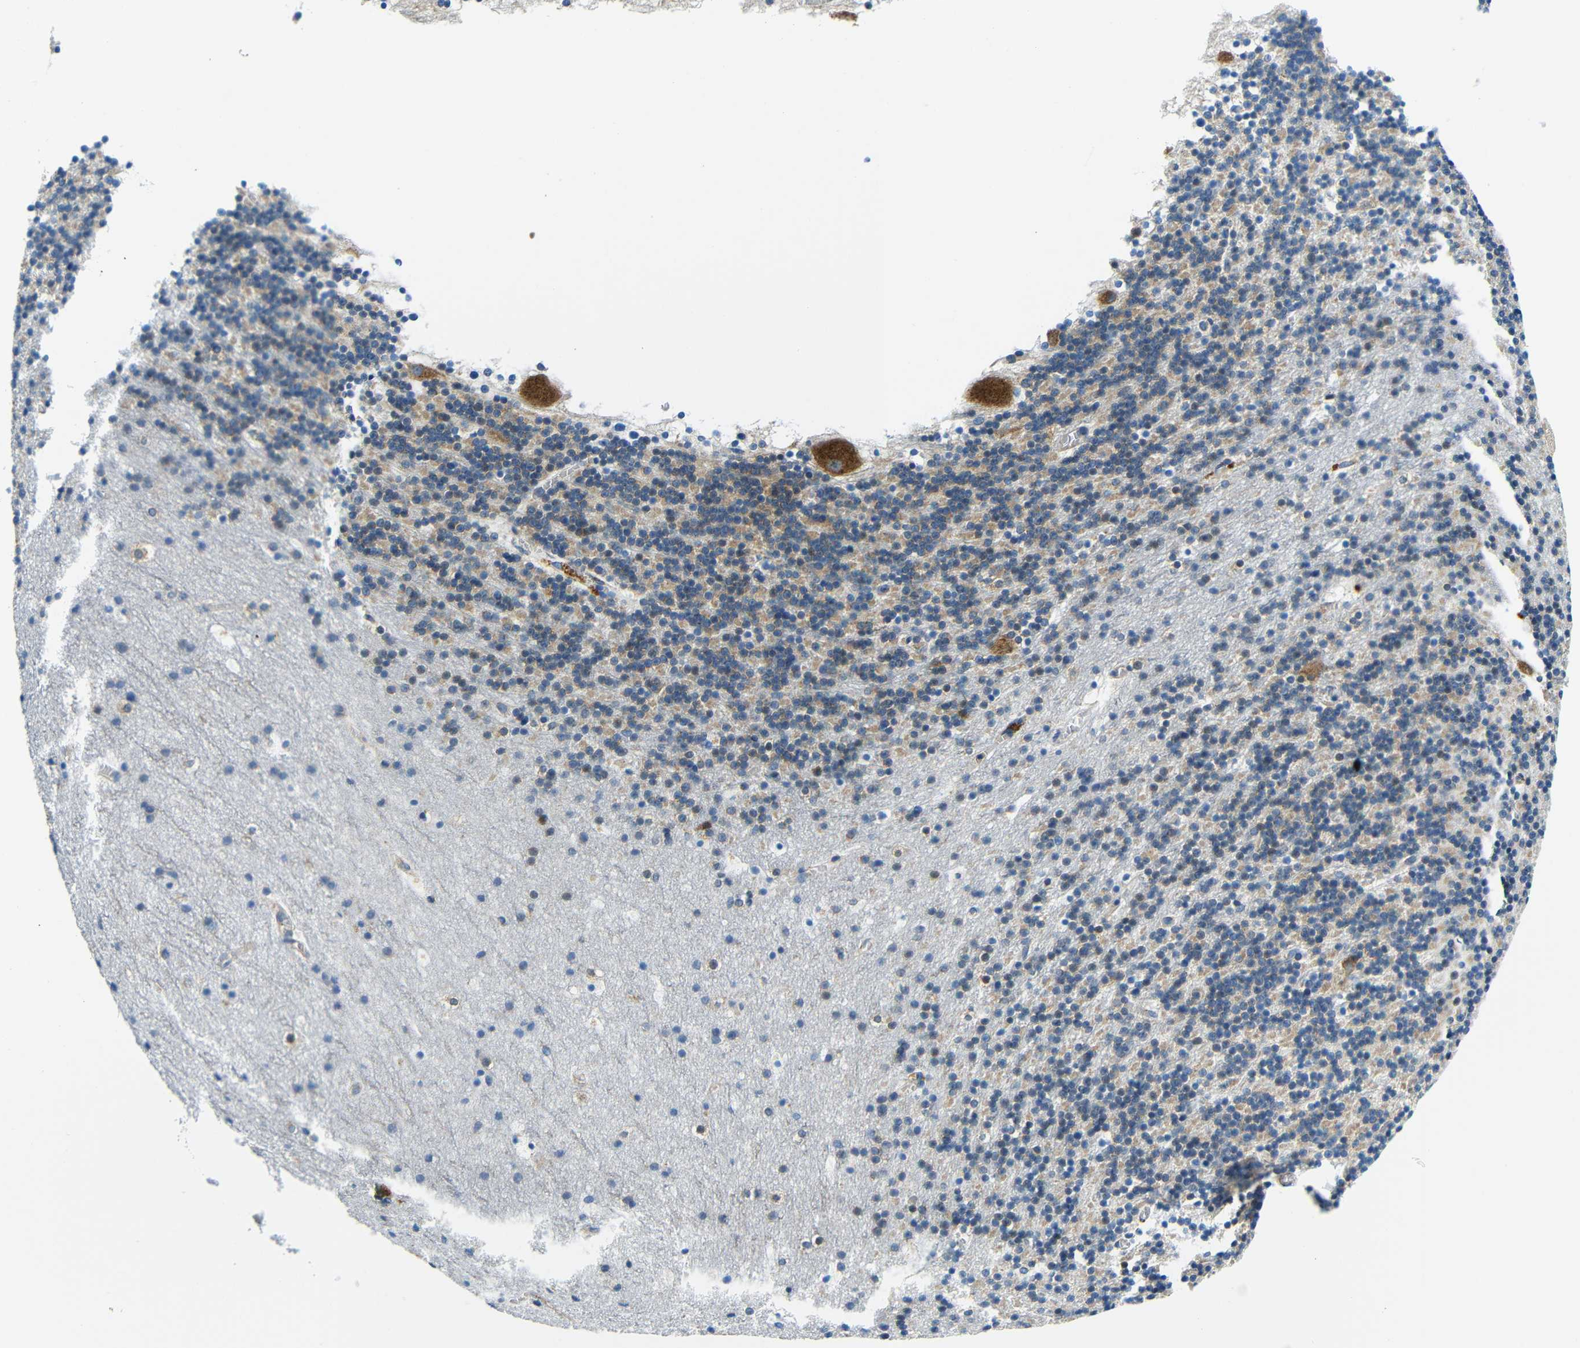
{"staining": {"intensity": "weak", "quantity": "<25%", "location": "cytoplasmic/membranous"}, "tissue": "cerebellum", "cell_type": "Cells in granular layer", "image_type": "normal", "snomed": [{"axis": "morphology", "description": "Normal tissue, NOS"}, {"axis": "topography", "description": "Cerebellum"}], "caption": "This is an immunohistochemistry (IHC) micrograph of benign human cerebellum. There is no positivity in cells in granular layer.", "gene": "USO1", "patient": {"sex": "male", "age": 45}}